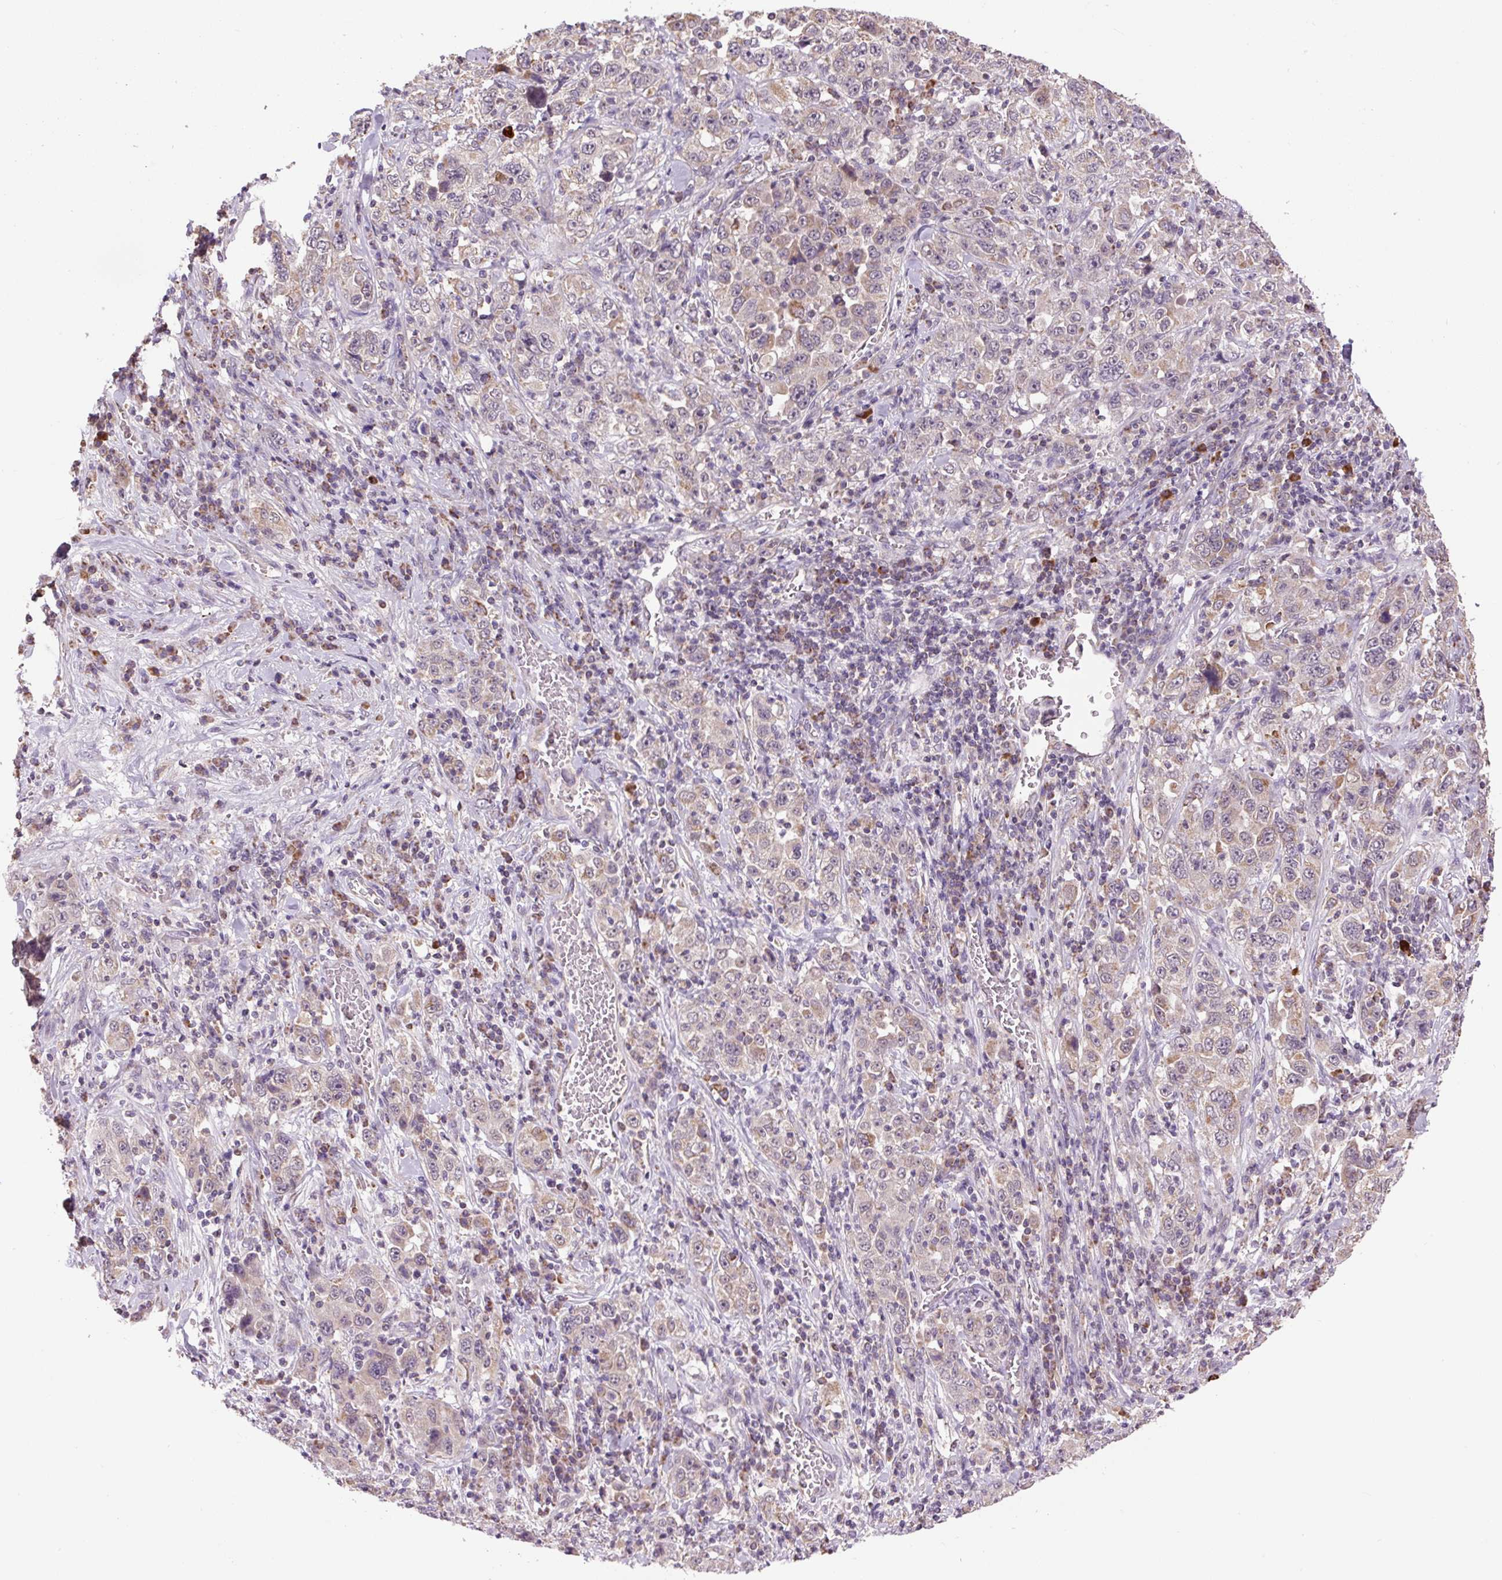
{"staining": {"intensity": "weak", "quantity": "25%-75%", "location": "cytoplasmic/membranous"}, "tissue": "stomach cancer", "cell_type": "Tumor cells", "image_type": "cancer", "snomed": [{"axis": "morphology", "description": "Normal tissue, NOS"}, {"axis": "morphology", "description": "Adenocarcinoma, NOS"}, {"axis": "topography", "description": "Stomach, upper"}, {"axis": "topography", "description": "Stomach"}], "caption": "Weak cytoplasmic/membranous positivity is seen in approximately 25%-75% of tumor cells in stomach adenocarcinoma.", "gene": "SGF29", "patient": {"sex": "male", "age": 59}}